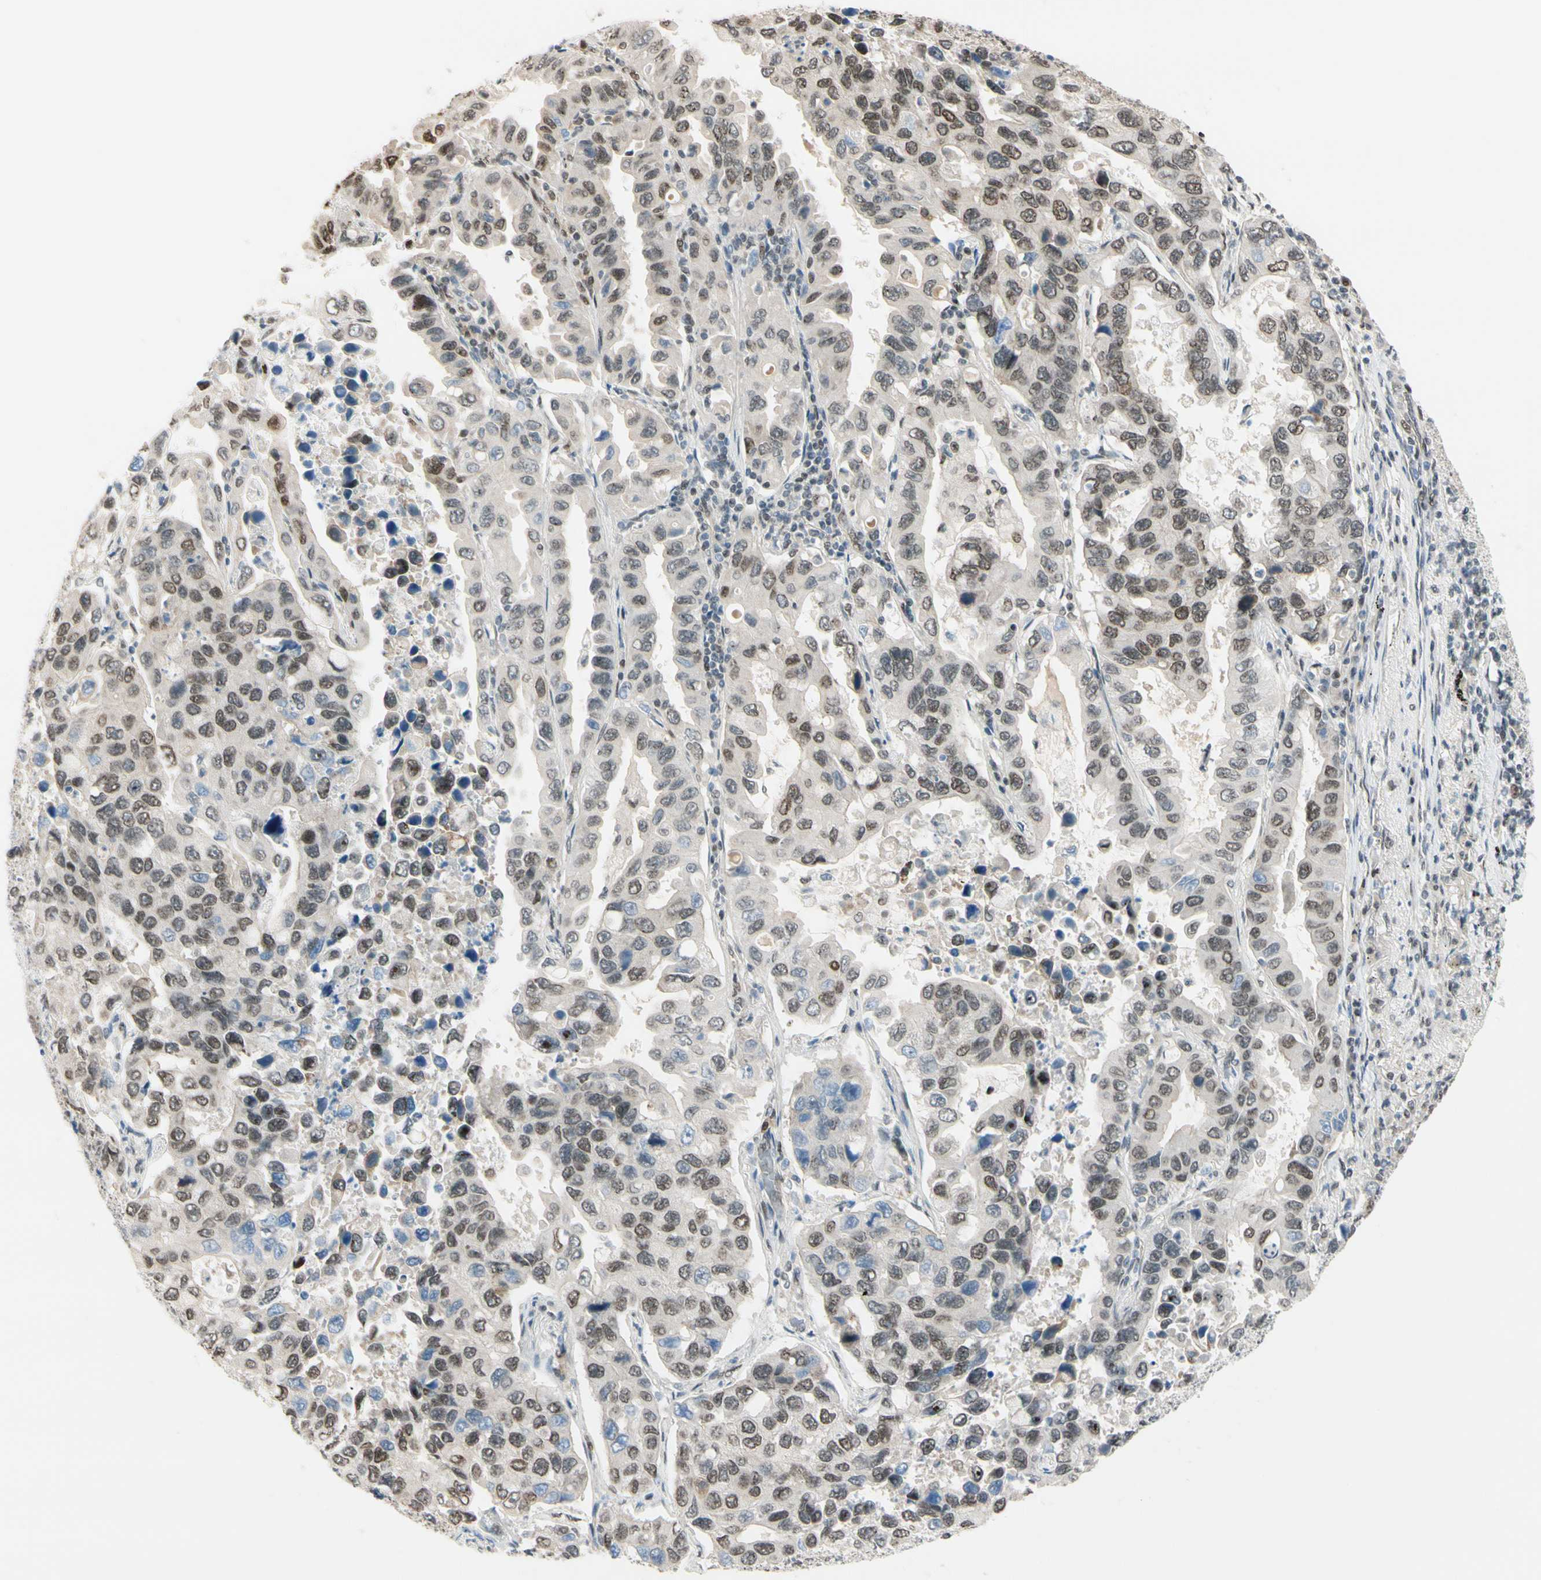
{"staining": {"intensity": "weak", "quantity": "25%-75%", "location": "nuclear"}, "tissue": "lung cancer", "cell_type": "Tumor cells", "image_type": "cancer", "snomed": [{"axis": "morphology", "description": "Adenocarcinoma, NOS"}, {"axis": "topography", "description": "Lung"}], "caption": "A histopathology image of human lung cancer stained for a protein demonstrates weak nuclear brown staining in tumor cells. The staining is performed using DAB brown chromogen to label protein expression. The nuclei are counter-stained blue using hematoxylin.", "gene": "SUFU", "patient": {"sex": "male", "age": 64}}